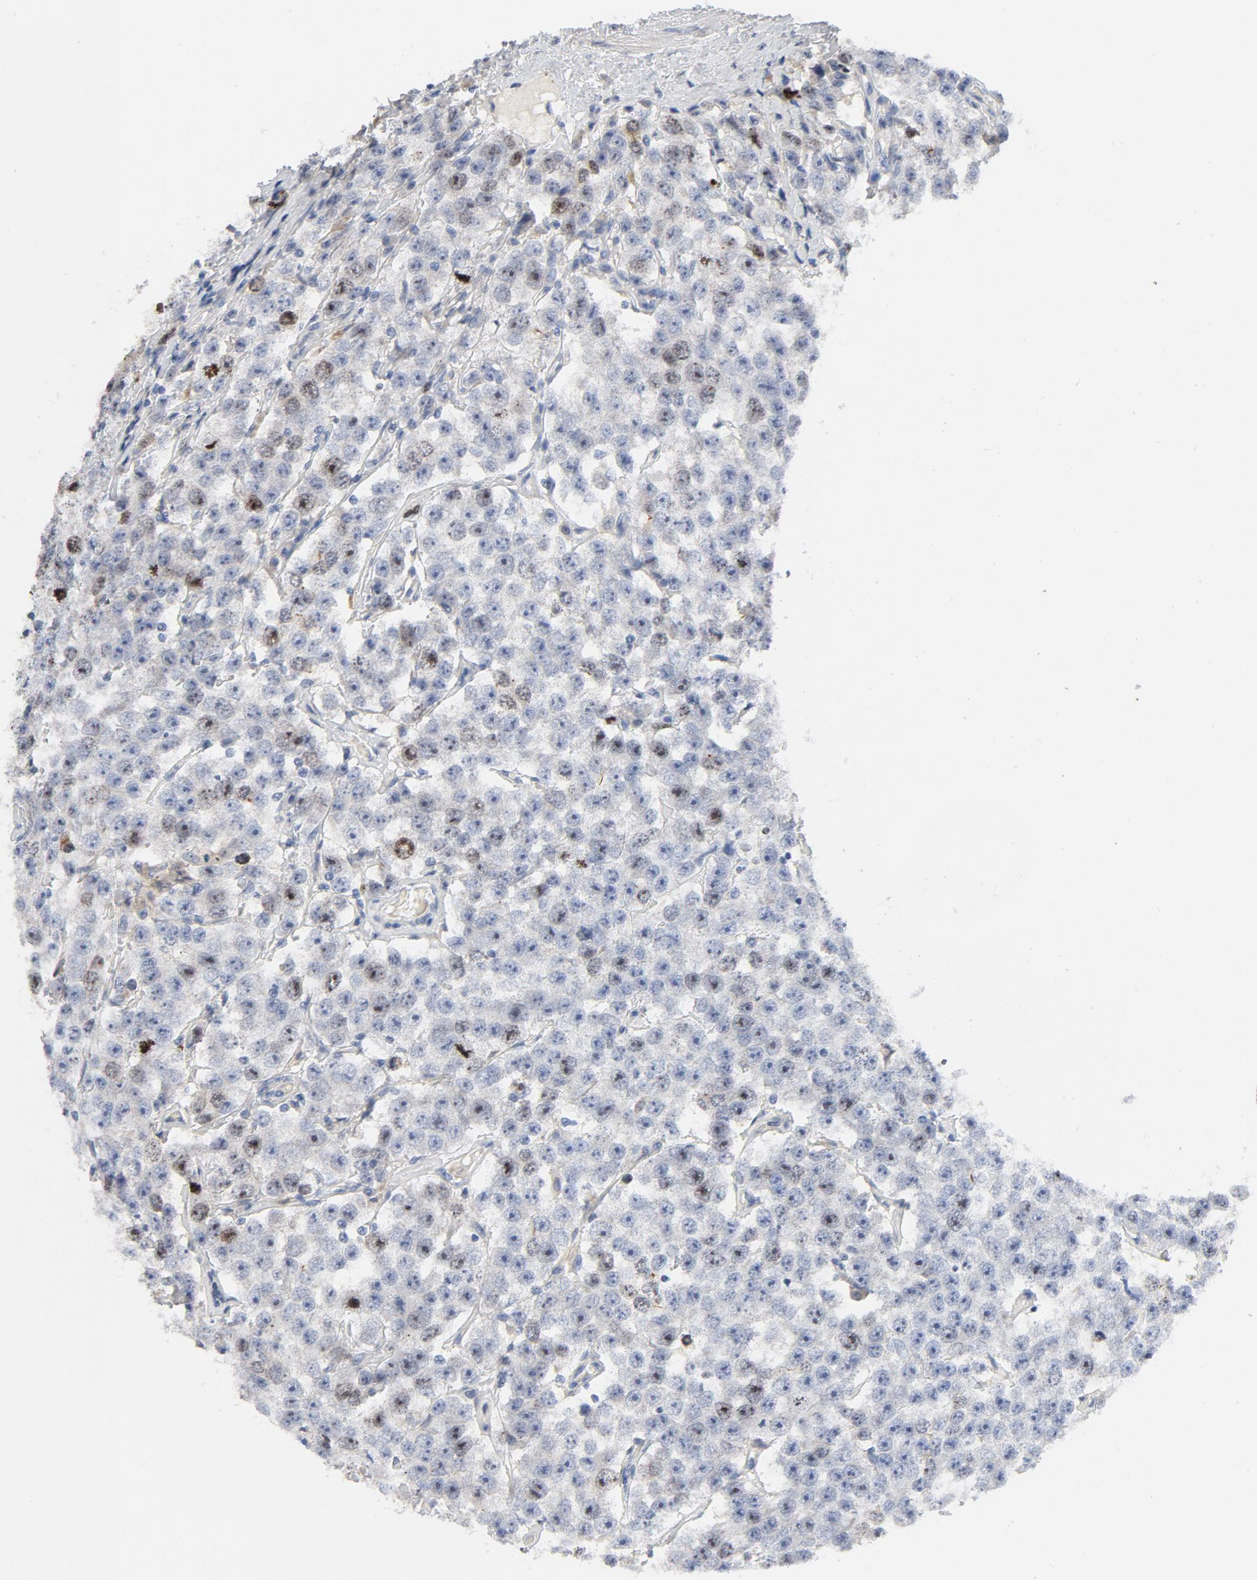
{"staining": {"intensity": "moderate", "quantity": "25%-75%", "location": "nuclear"}, "tissue": "testis cancer", "cell_type": "Tumor cells", "image_type": "cancer", "snomed": [{"axis": "morphology", "description": "Seminoma, NOS"}, {"axis": "topography", "description": "Testis"}], "caption": "Testis seminoma stained for a protein (brown) exhibits moderate nuclear positive staining in approximately 25%-75% of tumor cells.", "gene": "BIRC5", "patient": {"sex": "male", "age": 52}}